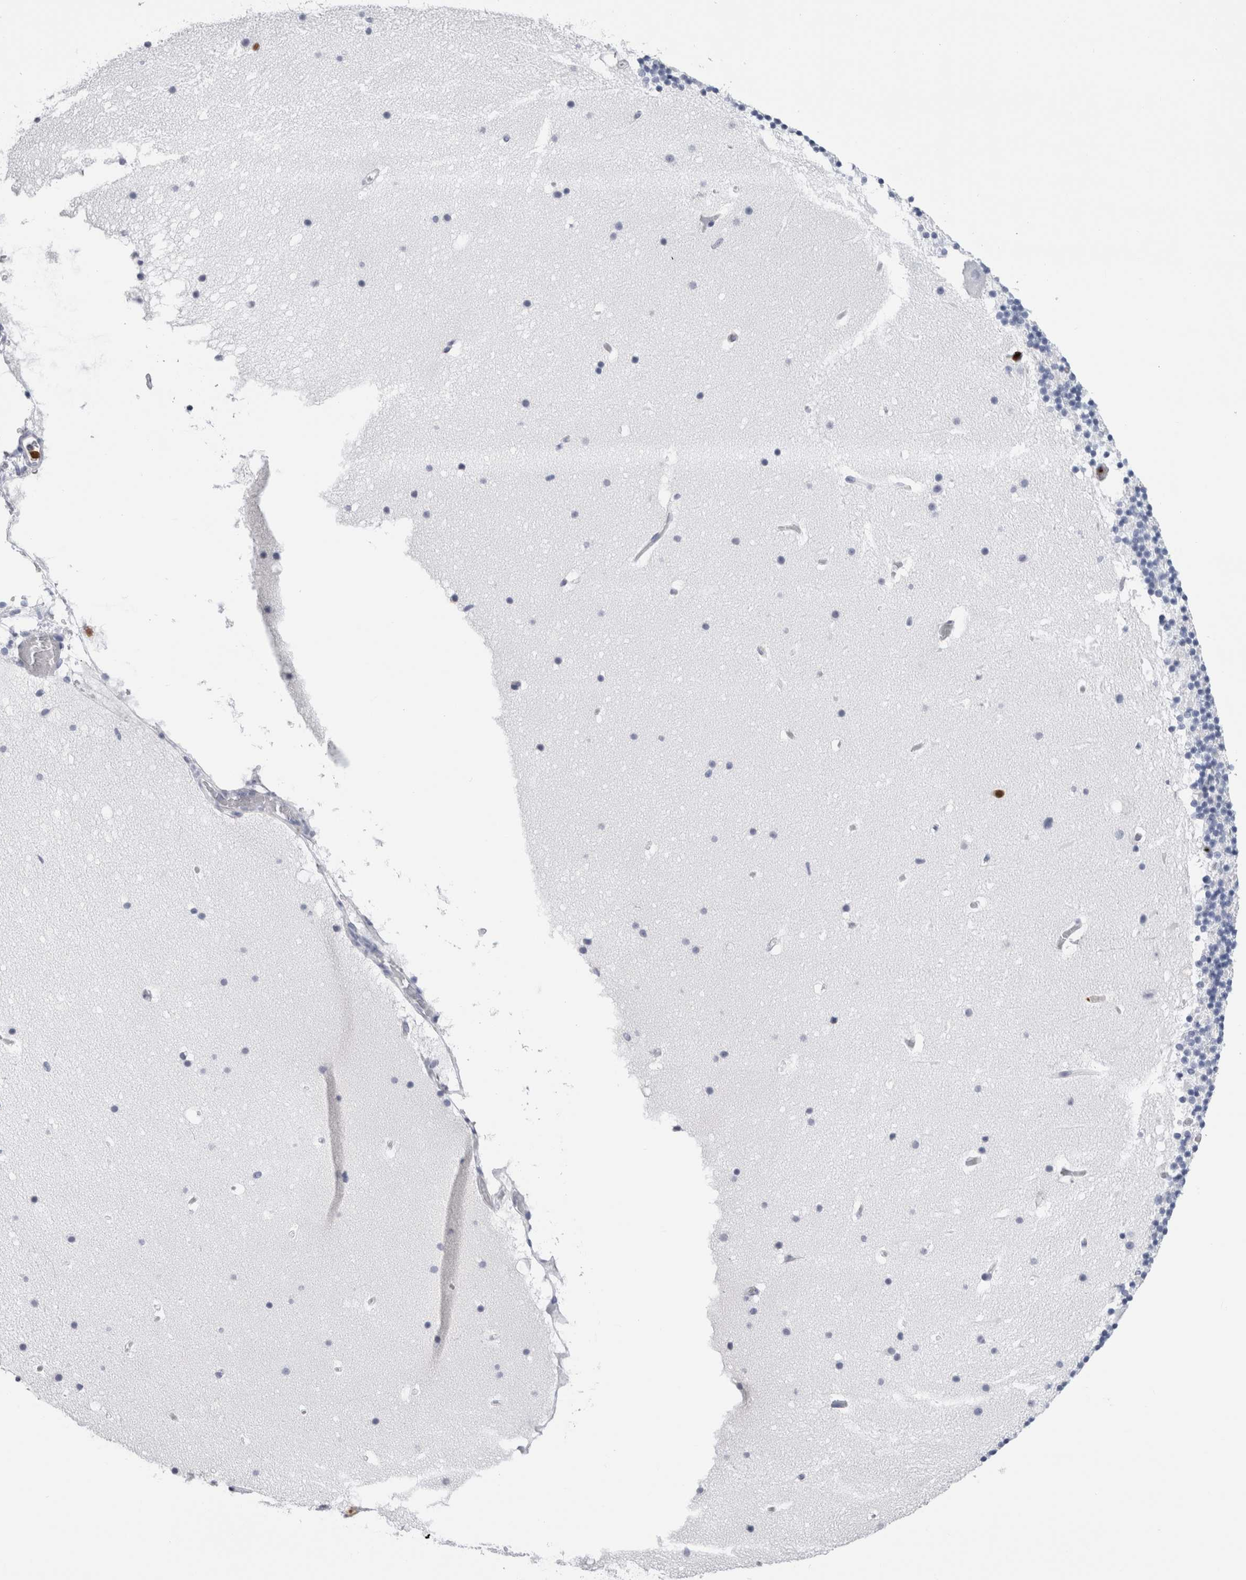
{"staining": {"intensity": "negative", "quantity": "none", "location": "none"}, "tissue": "cerebellum", "cell_type": "Cells in granular layer", "image_type": "normal", "snomed": [{"axis": "morphology", "description": "Normal tissue, NOS"}, {"axis": "topography", "description": "Cerebellum"}], "caption": "Immunohistochemical staining of benign cerebellum demonstrates no significant staining in cells in granular layer. (DAB immunohistochemistry, high magnification).", "gene": "S100A8", "patient": {"sex": "male", "age": 57}}